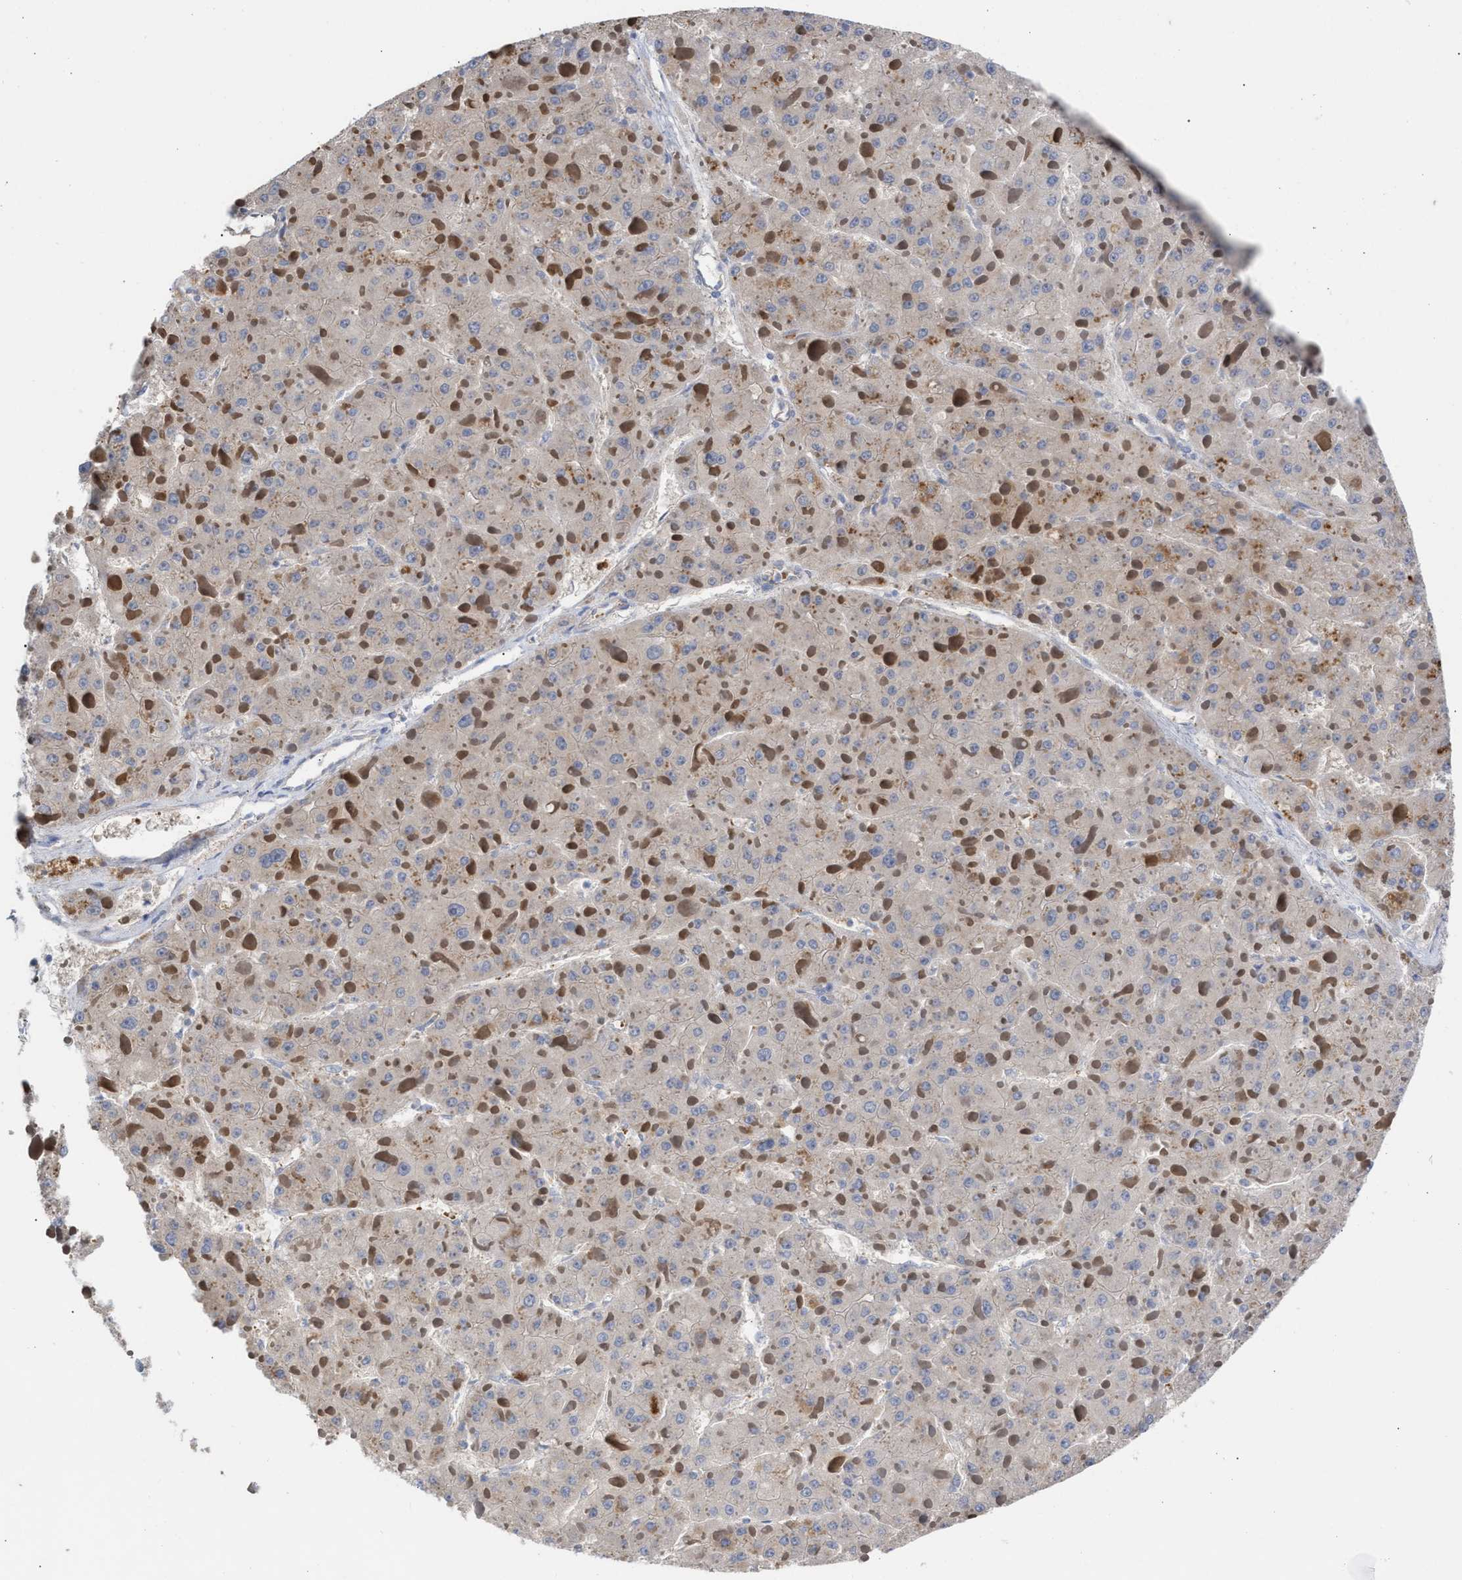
{"staining": {"intensity": "negative", "quantity": "none", "location": "none"}, "tissue": "liver cancer", "cell_type": "Tumor cells", "image_type": "cancer", "snomed": [{"axis": "morphology", "description": "Carcinoma, Hepatocellular, NOS"}, {"axis": "topography", "description": "Liver"}], "caption": "A high-resolution micrograph shows immunohistochemistry staining of liver cancer, which shows no significant positivity in tumor cells. (DAB (3,3'-diaminobenzidine) IHC visualized using brightfield microscopy, high magnification).", "gene": "HS3ST5", "patient": {"sex": "female", "age": 73}}